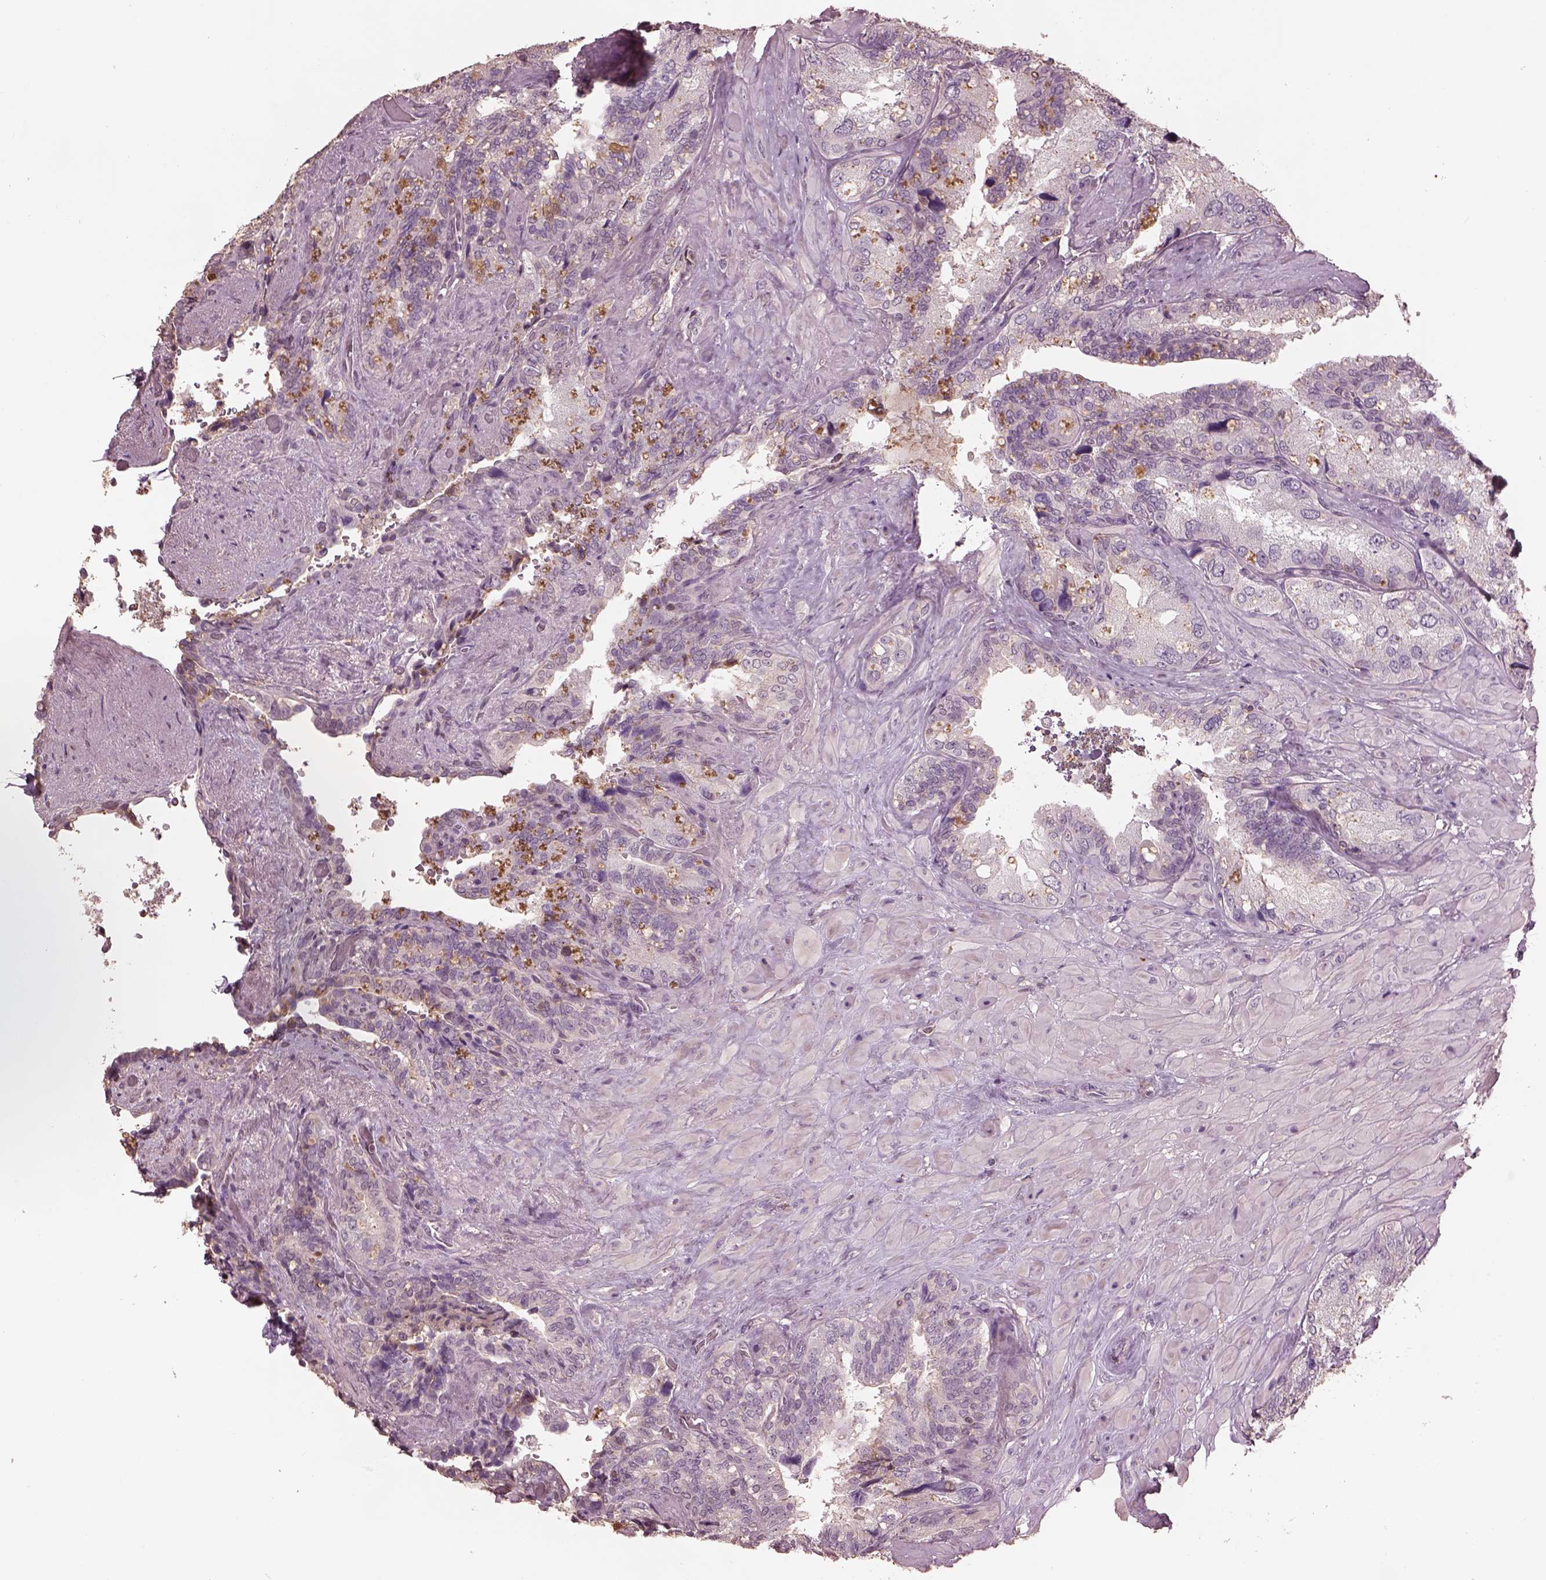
{"staining": {"intensity": "negative", "quantity": "none", "location": "none"}, "tissue": "seminal vesicle", "cell_type": "Glandular cells", "image_type": "normal", "snomed": [{"axis": "morphology", "description": "Normal tissue, NOS"}, {"axis": "topography", "description": "Seminal veicle"}], "caption": "This is a histopathology image of IHC staining of normal seminal vesicle, which shows no positivity in glandular cells. (DAB (3,3'-diaminobenzidine) immunohistochemistry (IHC), high magnification).", "gene": "SRI", "patient": {"sex": "male", "age": 69}}